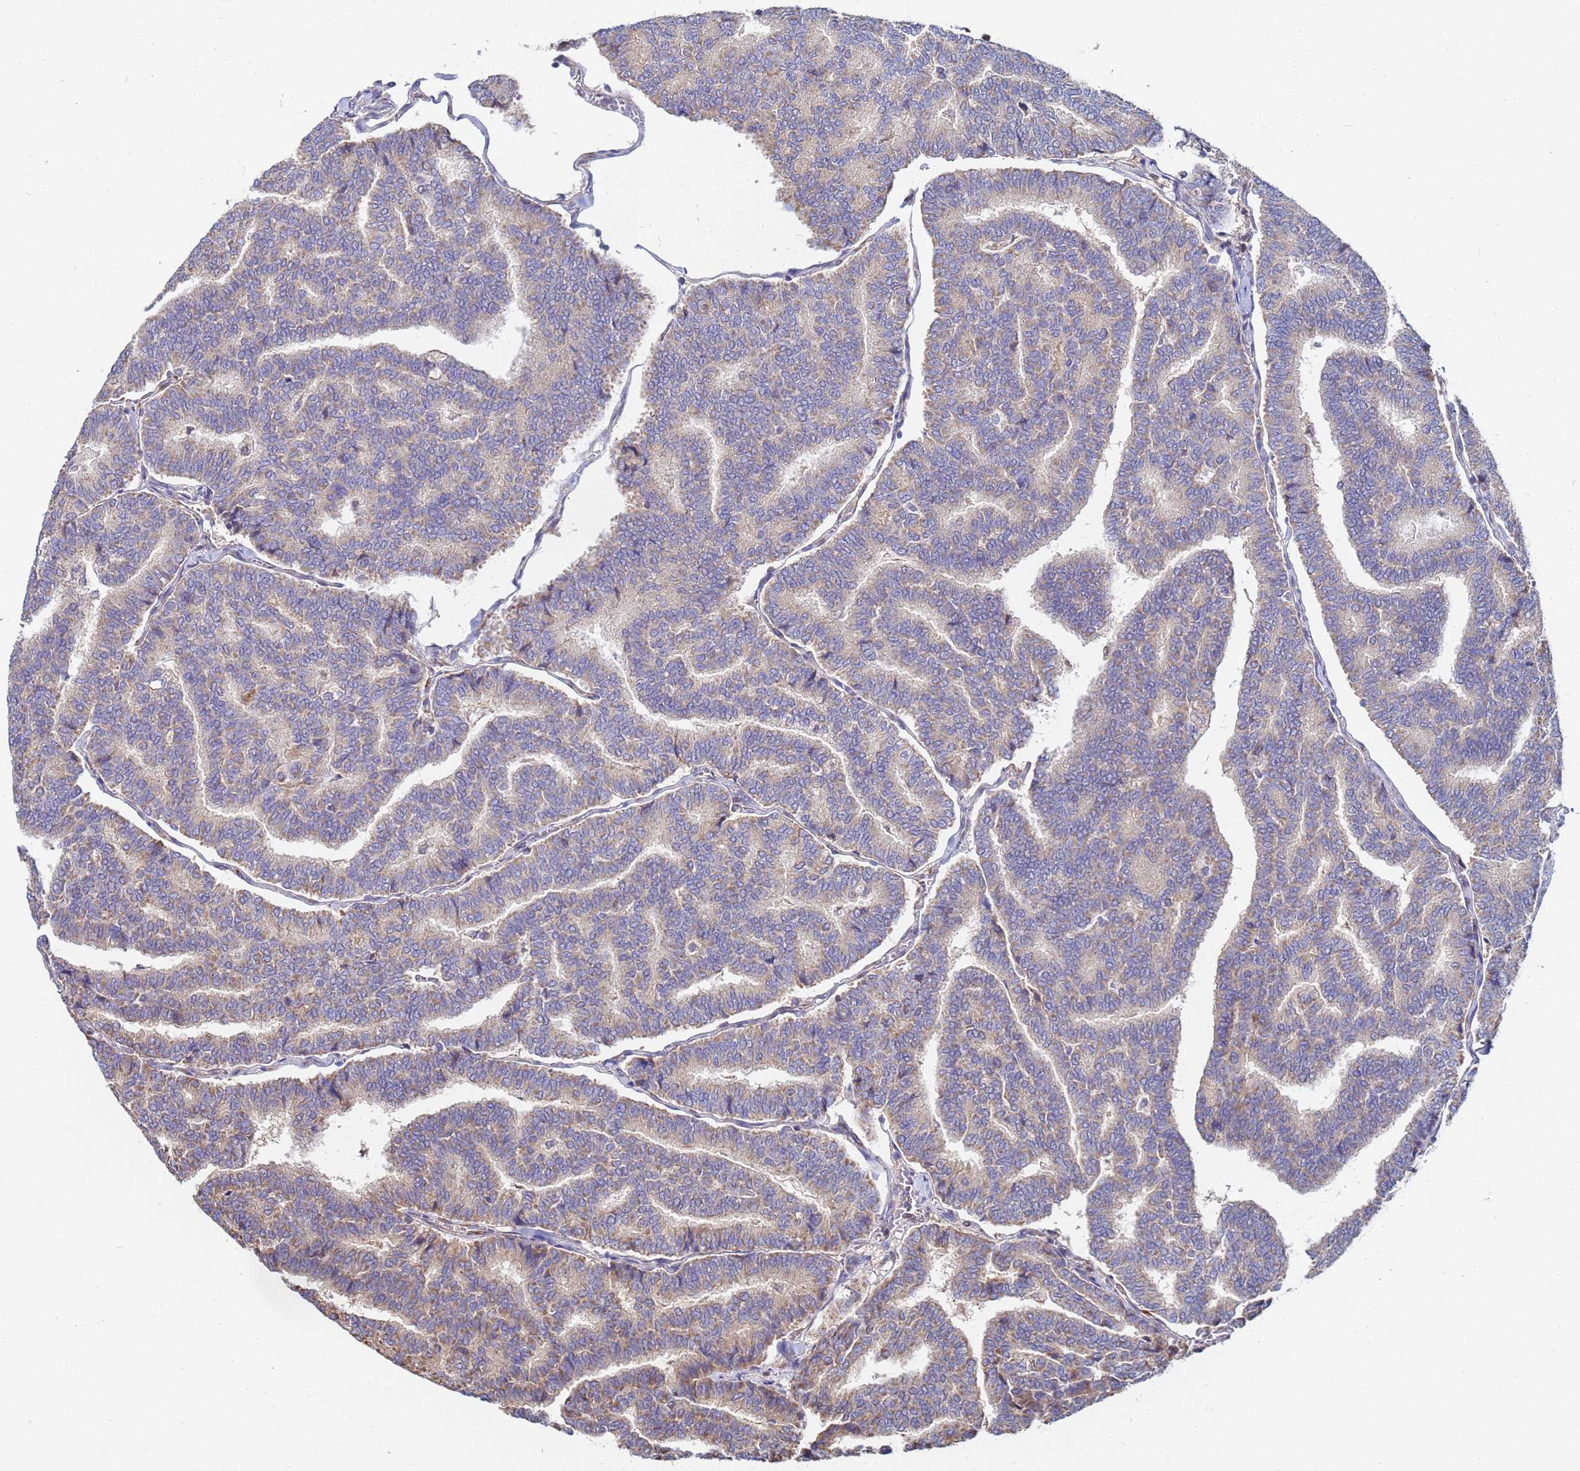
{"staining": {"intensity": "moderate", "quantity": "<25%", "location": "cytoplasmic/membranous"}, "tissue": "thyroid cancer", "cell_type": "Tumor cells", "image_type": "cancer", "snomed": [{"axis": "morphology", "description": "Papillary adenocarcinoma, NOS"}, {"axis": "topography", "description": "Thyroid gland"}], "caption": "A histopathology image showing moderate cytoplasmic/membranous positivity in about <25% of tumor cells in thyroid papillary adenocarcinoma, as visualized by brown immunohistochemical staining.", "gene": "C5orf34", "patient": {"sex": "female", "age": 35}}